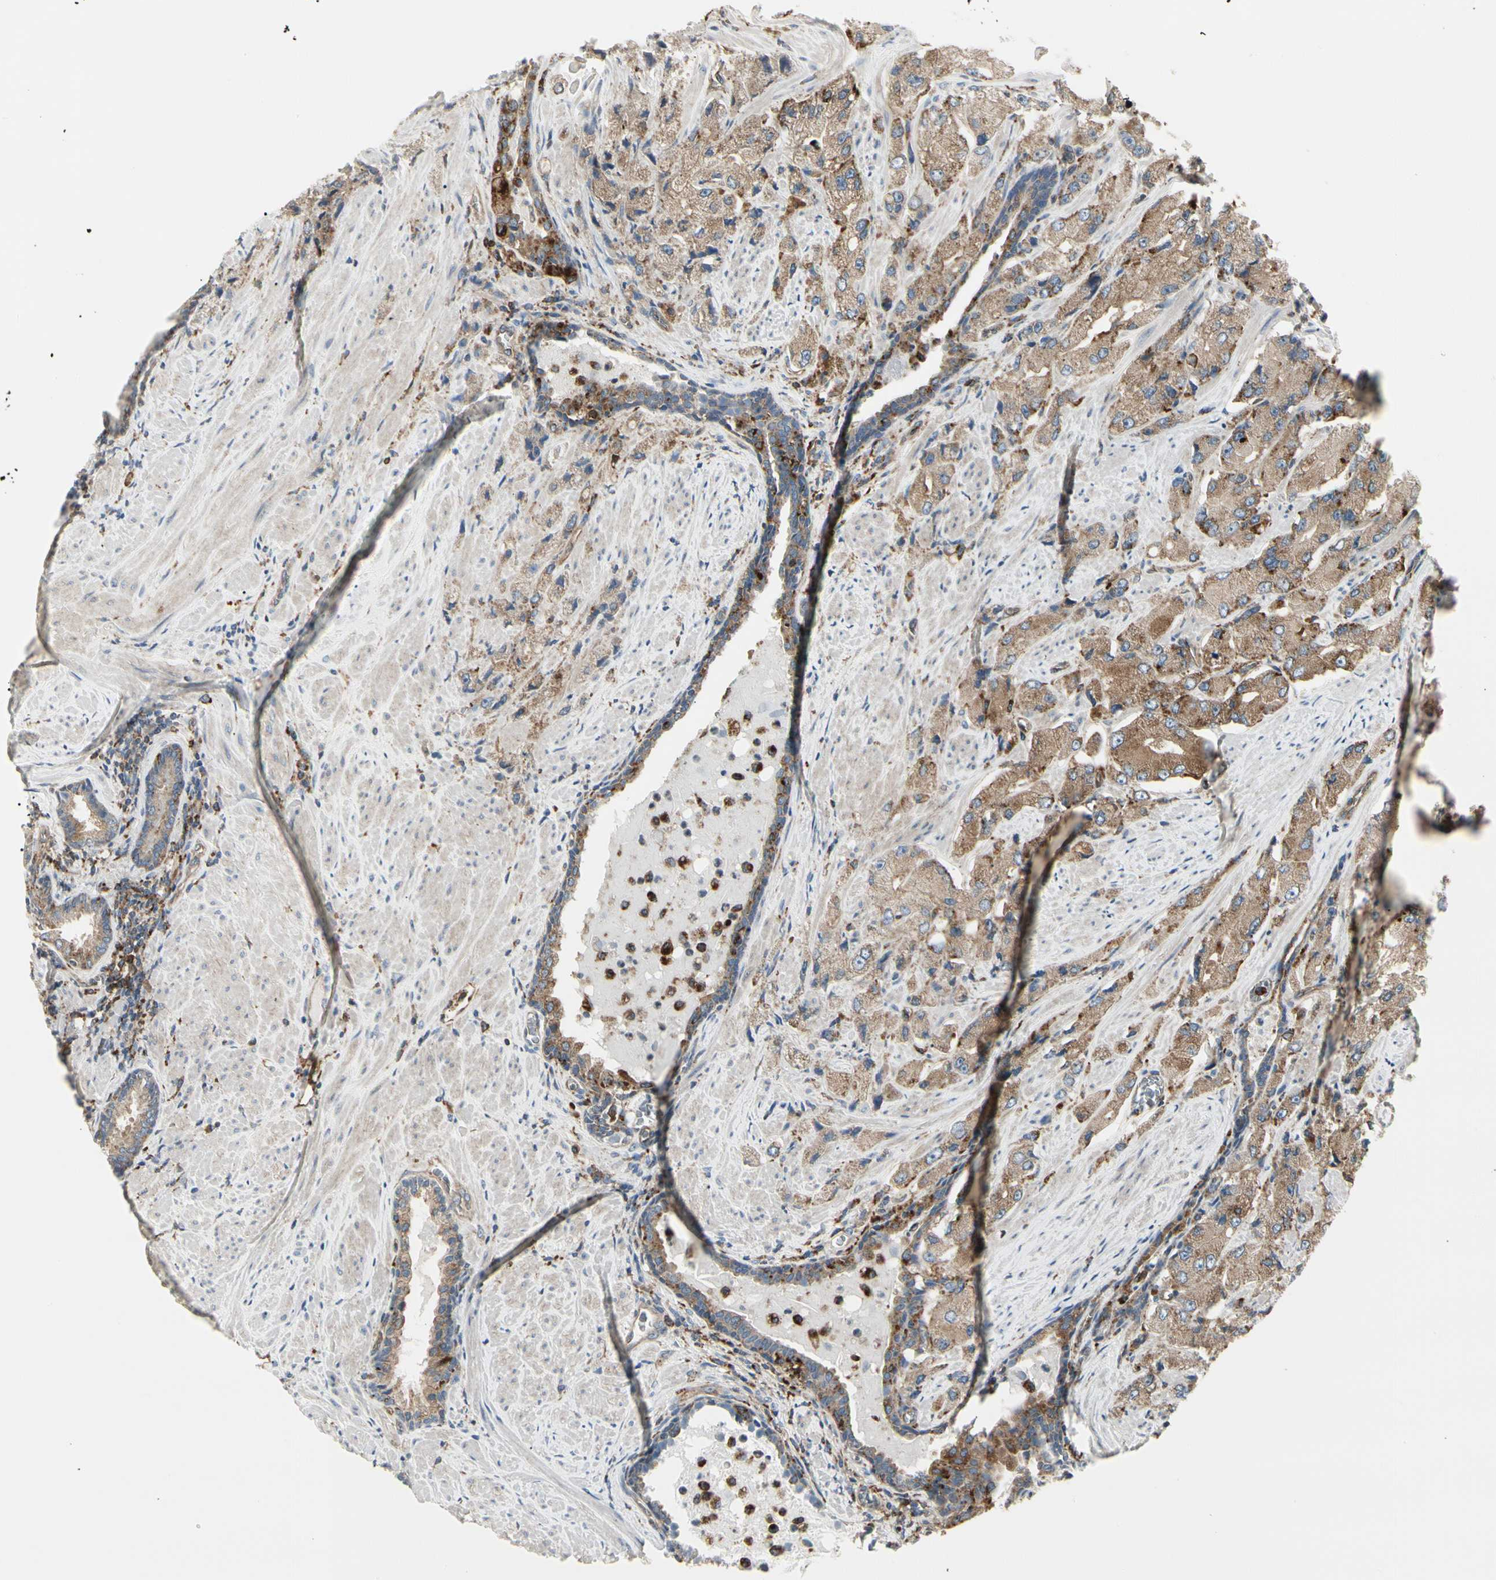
{"staining": {"intensity": "moderate", "quantity": ">75%", "location": "cytoplasmic/membranous"}, "tissue": "prostate cancer", "cell_type": "Tumor cells", "image_type": "cancer", "snomed": [{"axis": "morphology", "description": "Adenocarcinoma, High grade"}, {"axis": "topography", "description": "Prostate"}], "caption": "Human prostate adenocarcinoma (high-grade) stained for a protein (brown) demonstrates moderate cytoplasmic/membranous positive expression in approximately >75% of tumor cells.", "gene": "ATP6V1B2", "patient": {"sex": "male", "age": 58}}